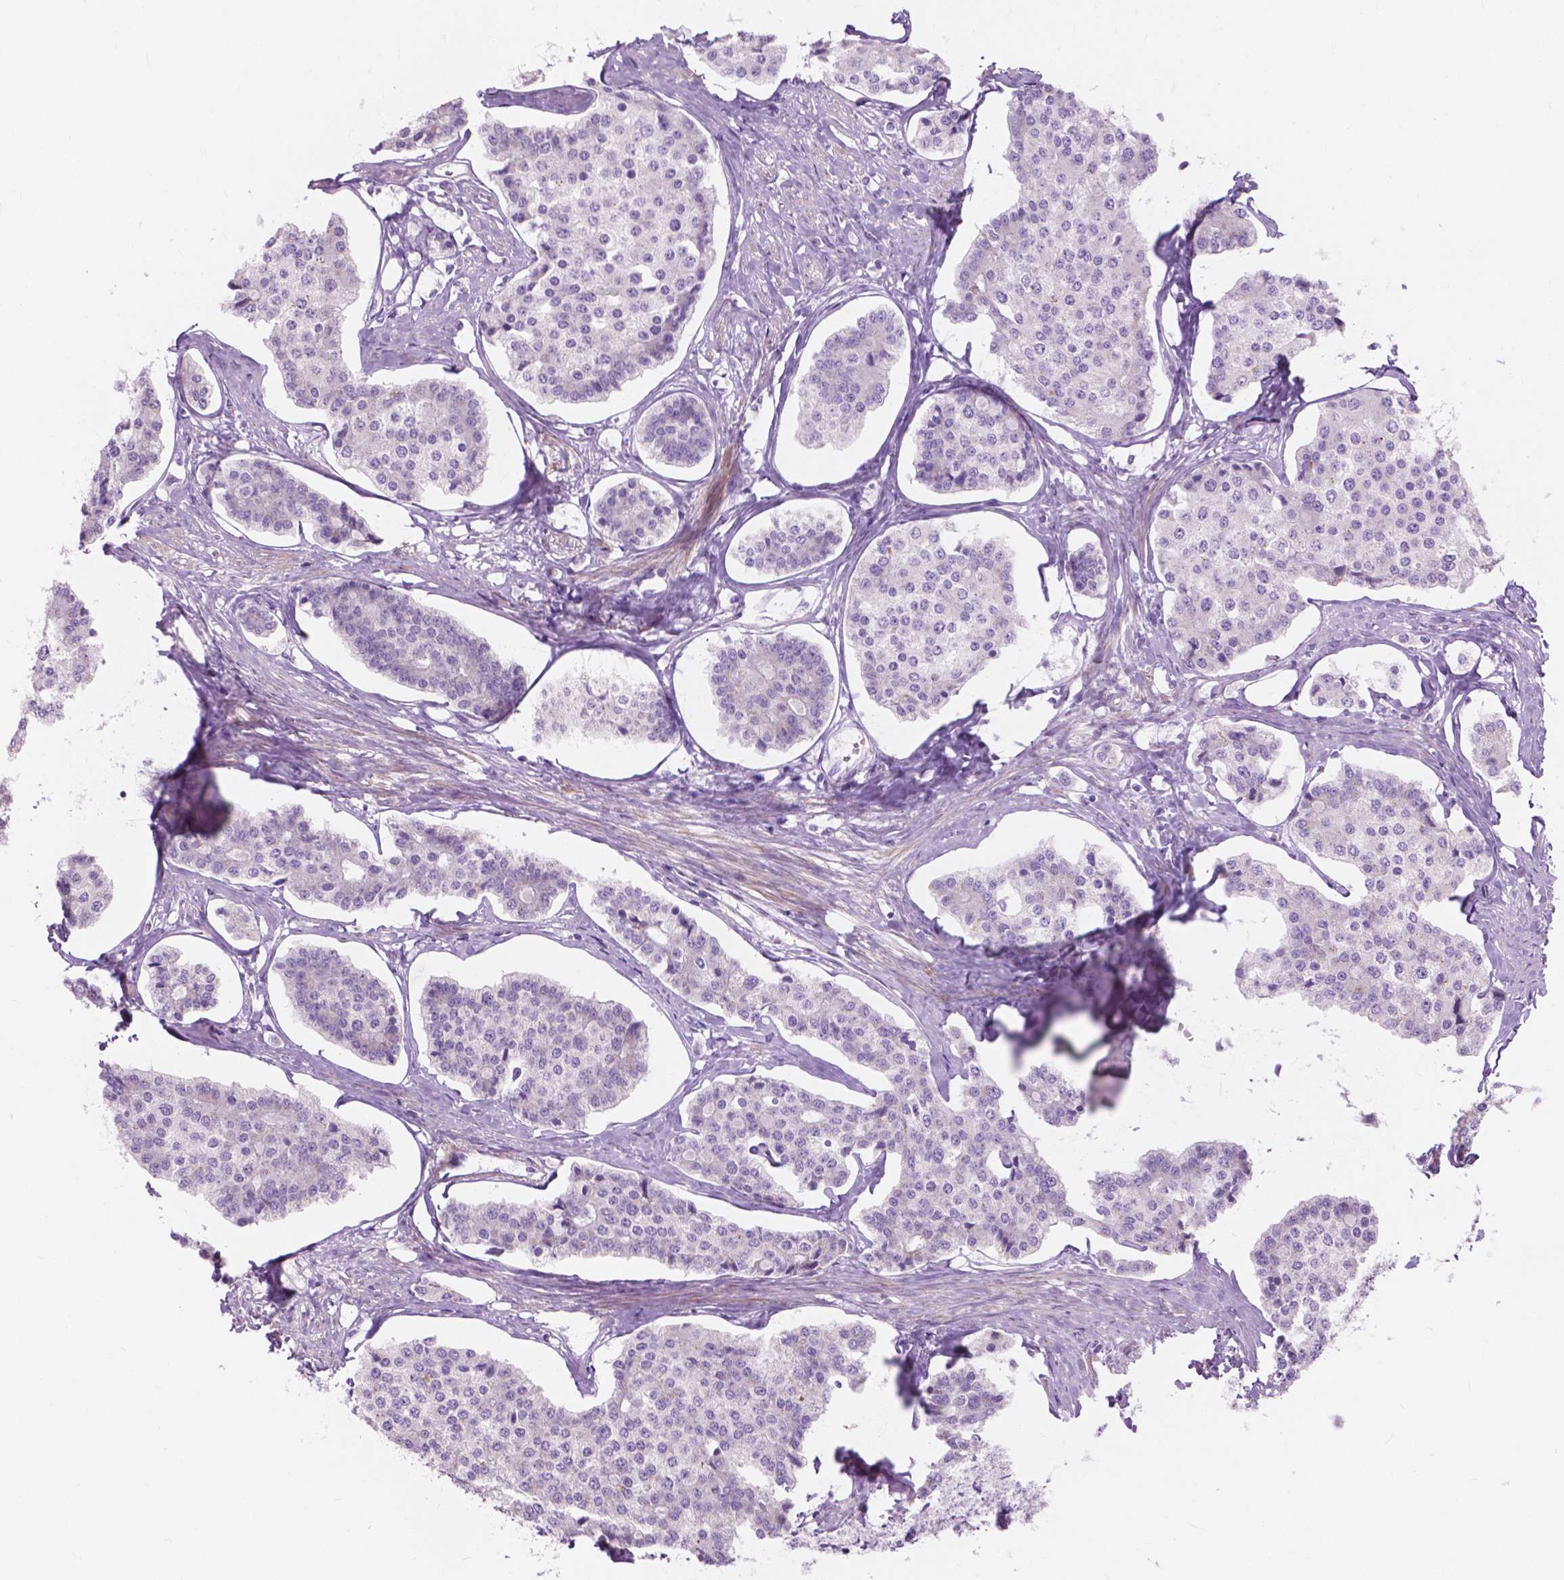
{"staining": {"intensity": "negative", "quantity": "none", "location": "none"}, "tissue": "carcinoid", "cell_type": "Tumor cells", "image_type": "cancer", "snomed": [{"axis": "morphology", "description": "Carcinoid, malignant, NOS"}, {"axis": "topography", "description": "Small intestine"}], "caption": "IHC photomicrograph of neoplastic tissue: human carcinoid stained with DAB (3,3'-diaminobenzidine) displays no significant protein expression in tumor cells. (Brightfield microscopy of DAB (3,3'-diaminobenzidine) IHC at high magnification).", "gene": "MORN1", "patient": {"sex": "female", "age": 65}}